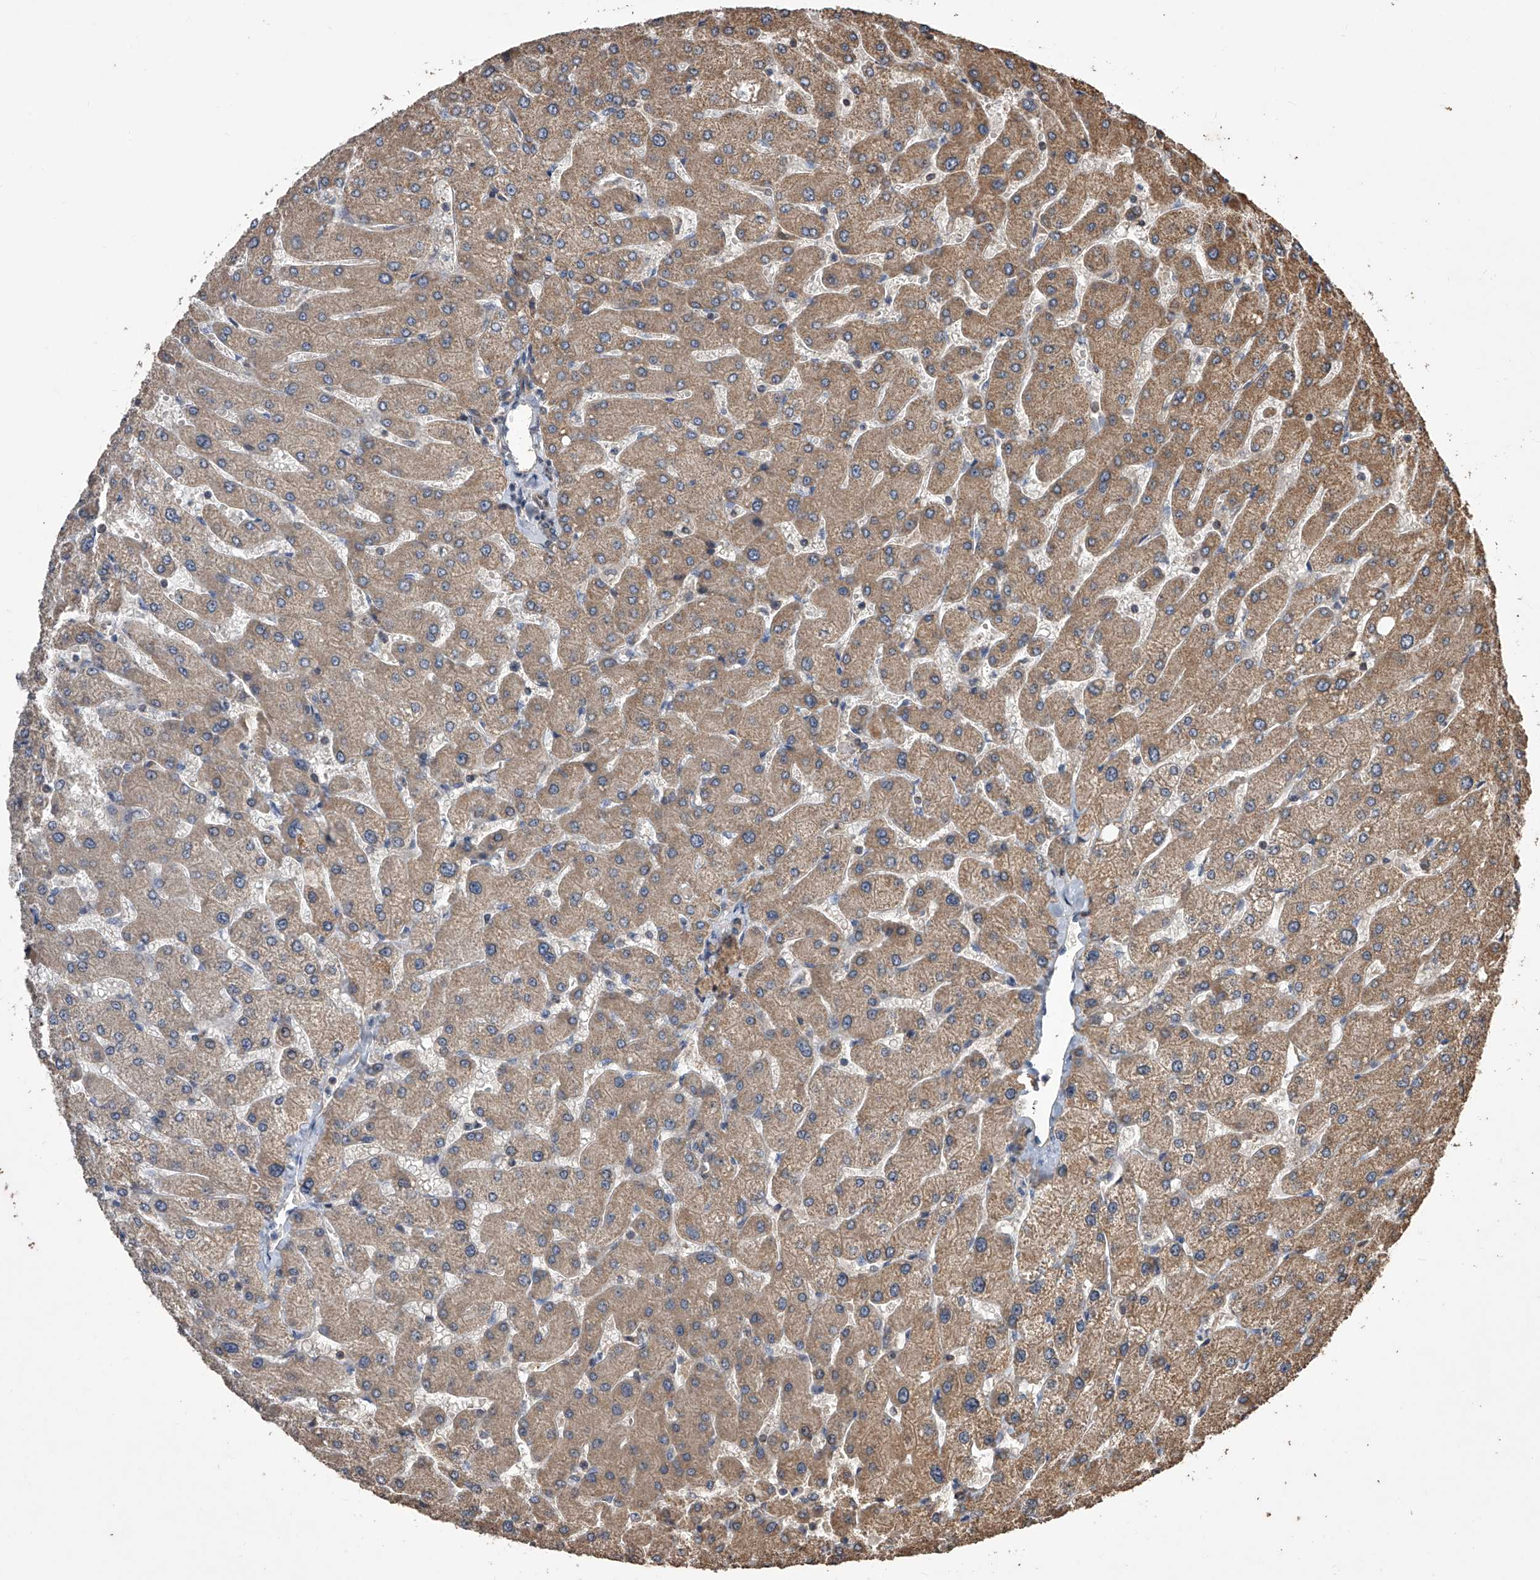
{"staining": {"intensity": "weak", "quantity": "25%-75%", "location": "cytoplasmic/membranous"}, "tissue": "liver", "cell_type": "Cholangiocytes", "image_type": "normal", "snomed": [{"axis": "morphology", "description": "Normal tissue, NOS"}, {"axis": "topography", "description": "Liver"}], "caption": "DAB (3,3'-diaminobenzidine) immunohistochemical staining of unremarkable liver exhibits weak cytoplasmic/membranous protein expression in about 25%-75% of cholangiocytes. (Brightfield microscopy of DAB IHC at high magnification).", "gene": "LTV1", "patient": {"sex": "male", "age": 55}}